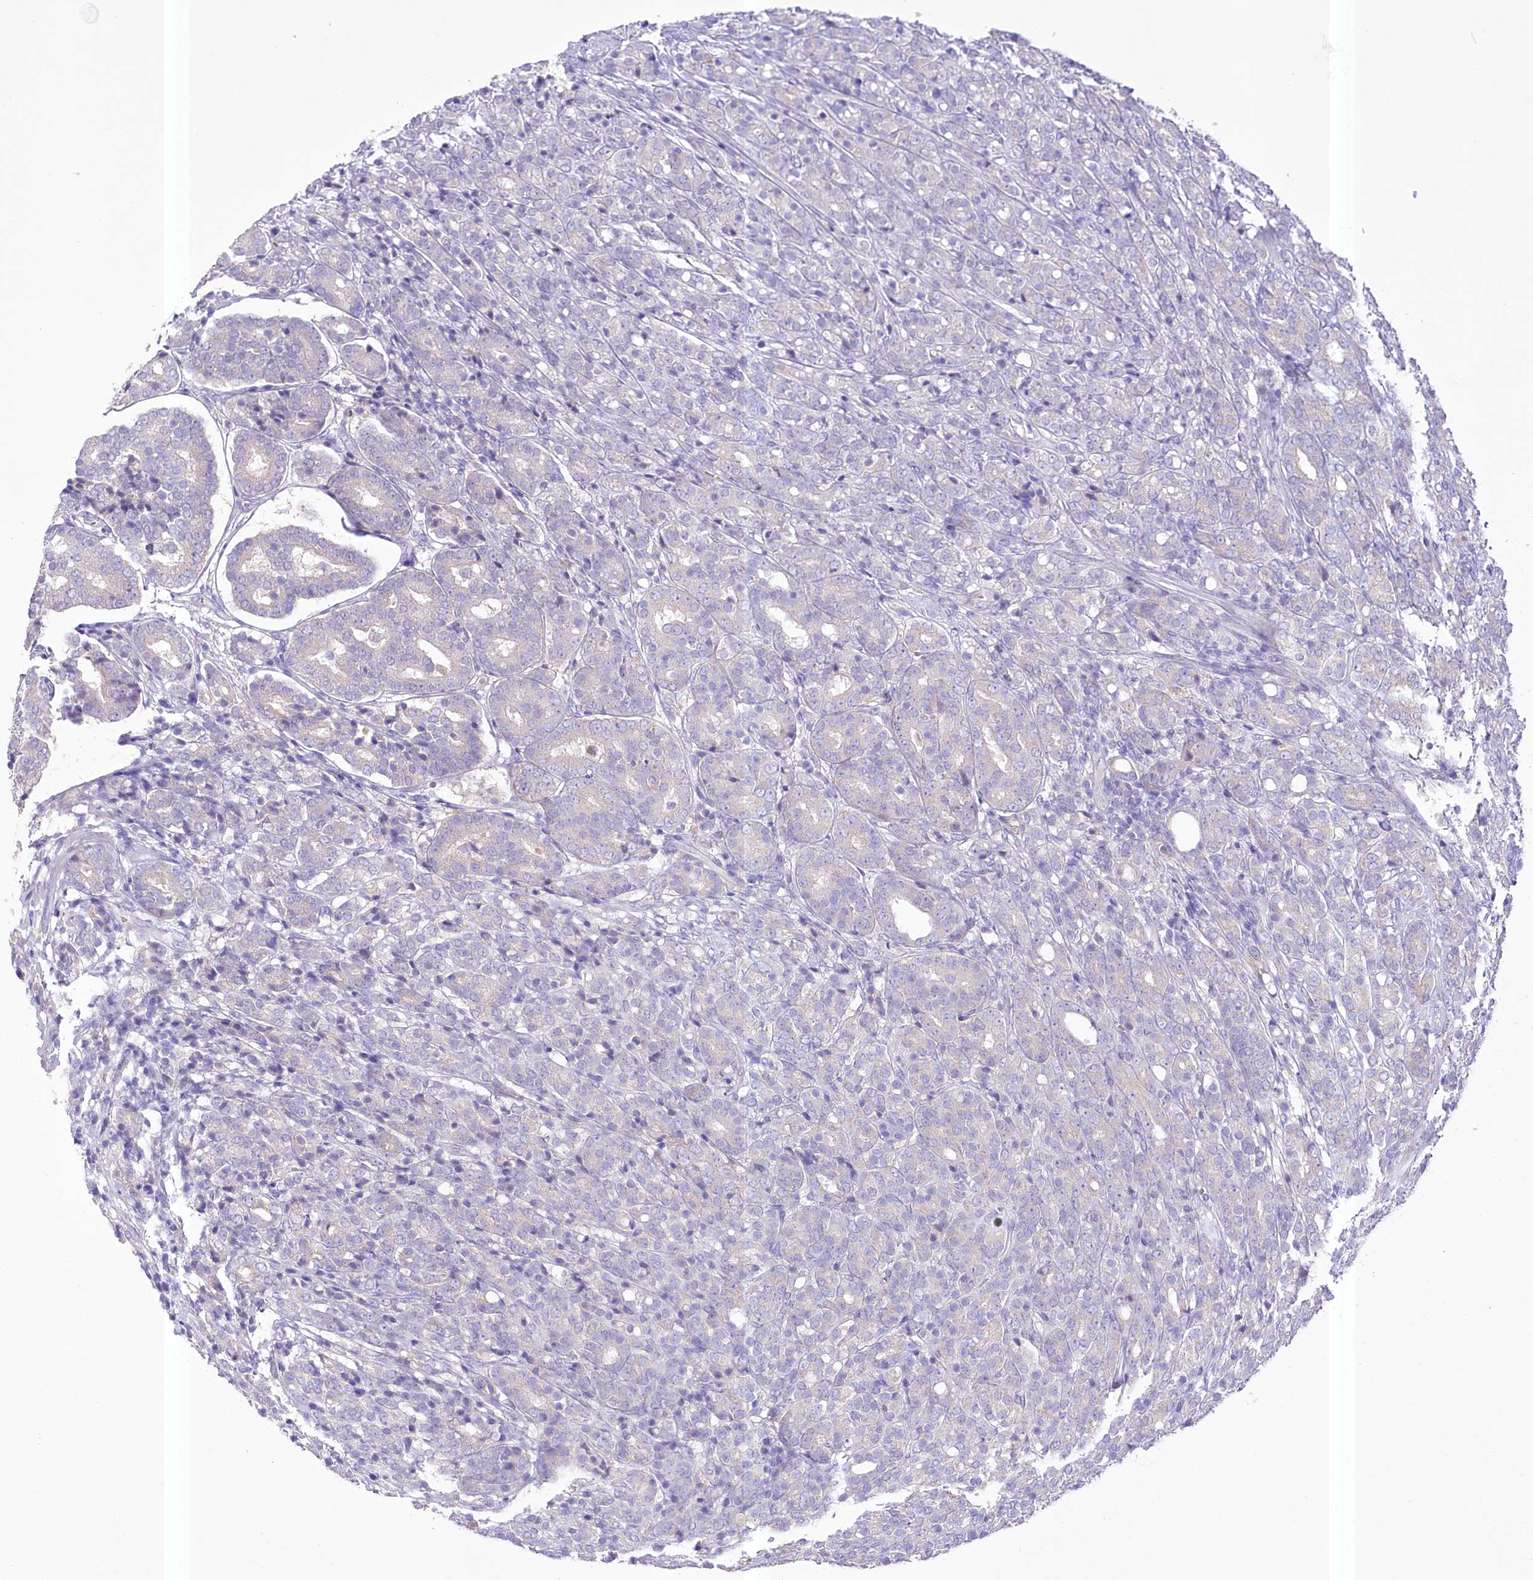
{"staining": {"intensity": "negative", "quantity": "none", "location": "none"}, "tissue": "prostate cancer", "cell_type": "Tumor cells", "image_type": "cancer", "snomed": [{"axis": "morphology", "description": "Adenocarcinoma, High grade"}, {"axis": "topography", "description": "Prostate"}], "caption": "Micrograph shows no significant protein expression in tumor cells of high-grade adenocarcinoma (prostate).", "gene": "PRSS53", "patient": {"sex": "male", "age": 62}}